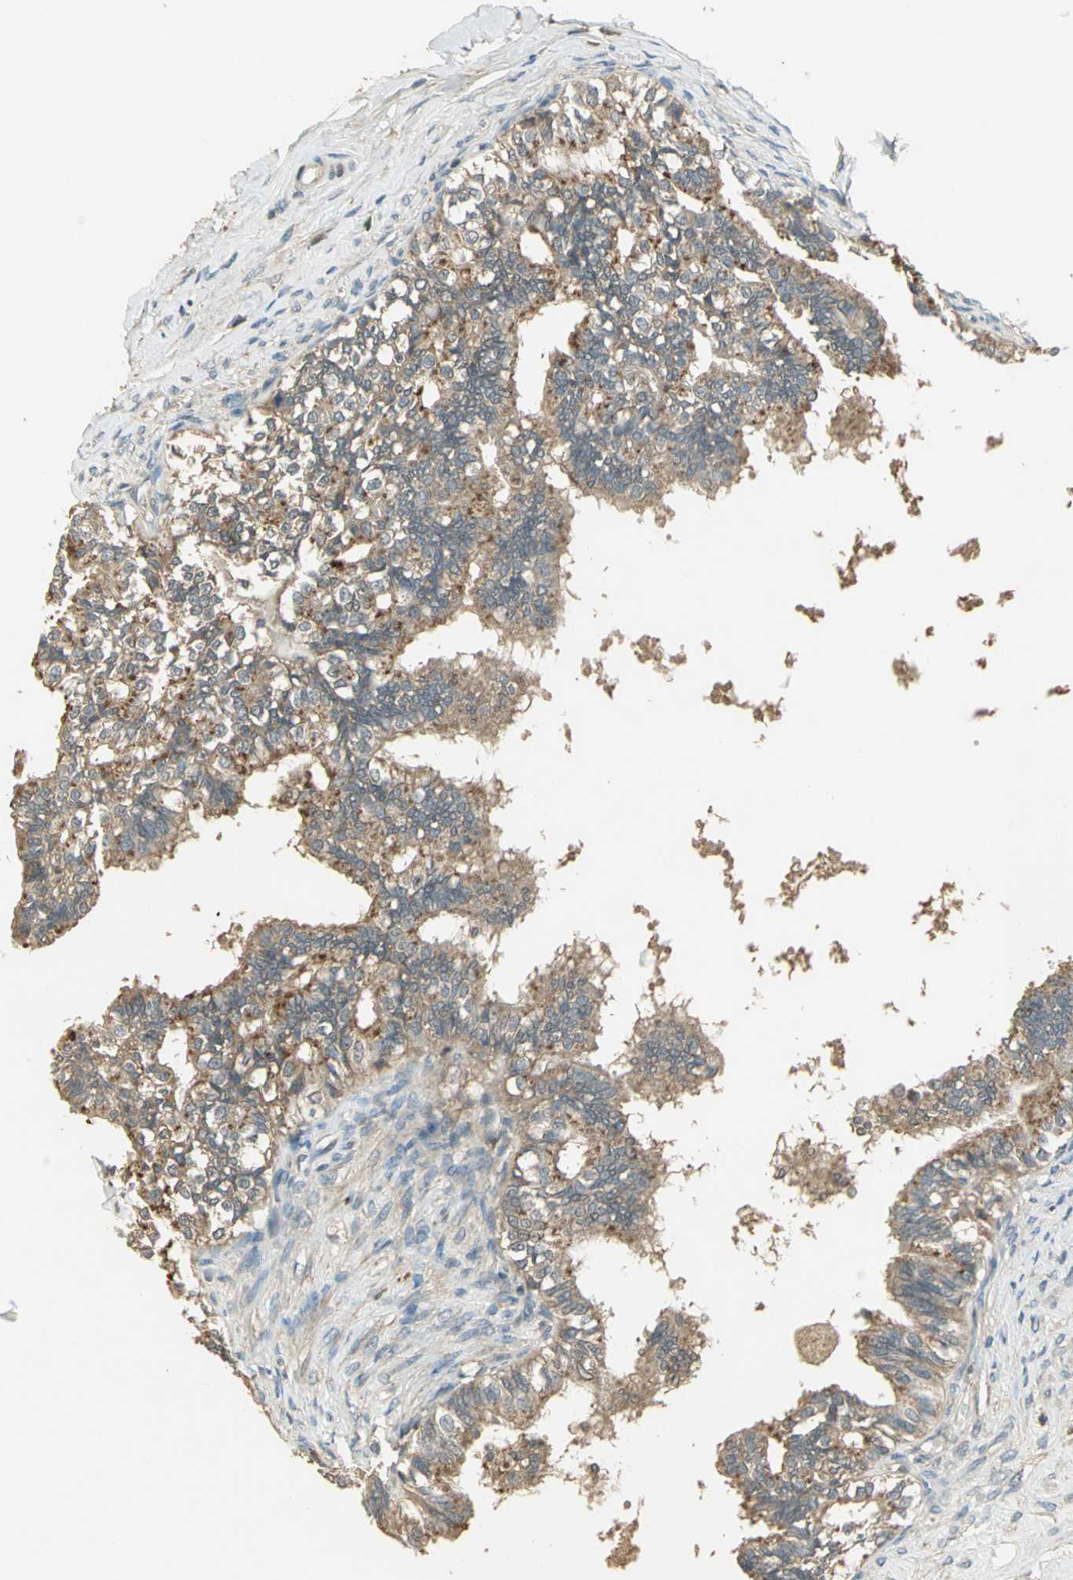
{"staining": {"intensity": "moderate", "quantity": ">75%", "location": "cytoplasmic/membranous"}, "tissue": "epididymis", "cell_type": "Glandular cells", "image_type": "normal", "snomed": [{"axis": "morphology", "description": "Normal tissue, NOS"}, {"axis": "topography", "description": "Soft tissue"}, {"axis": "topography", "description": "Epididymis"}], "caption": "This is an image of immunohistochemistry staining of benign epididymis, which shows moderate positivity in the cytoplasmic/membranous of glandular cells.", "gene": "KEAP1", "patient": {"sex": "male", "age": 26}}